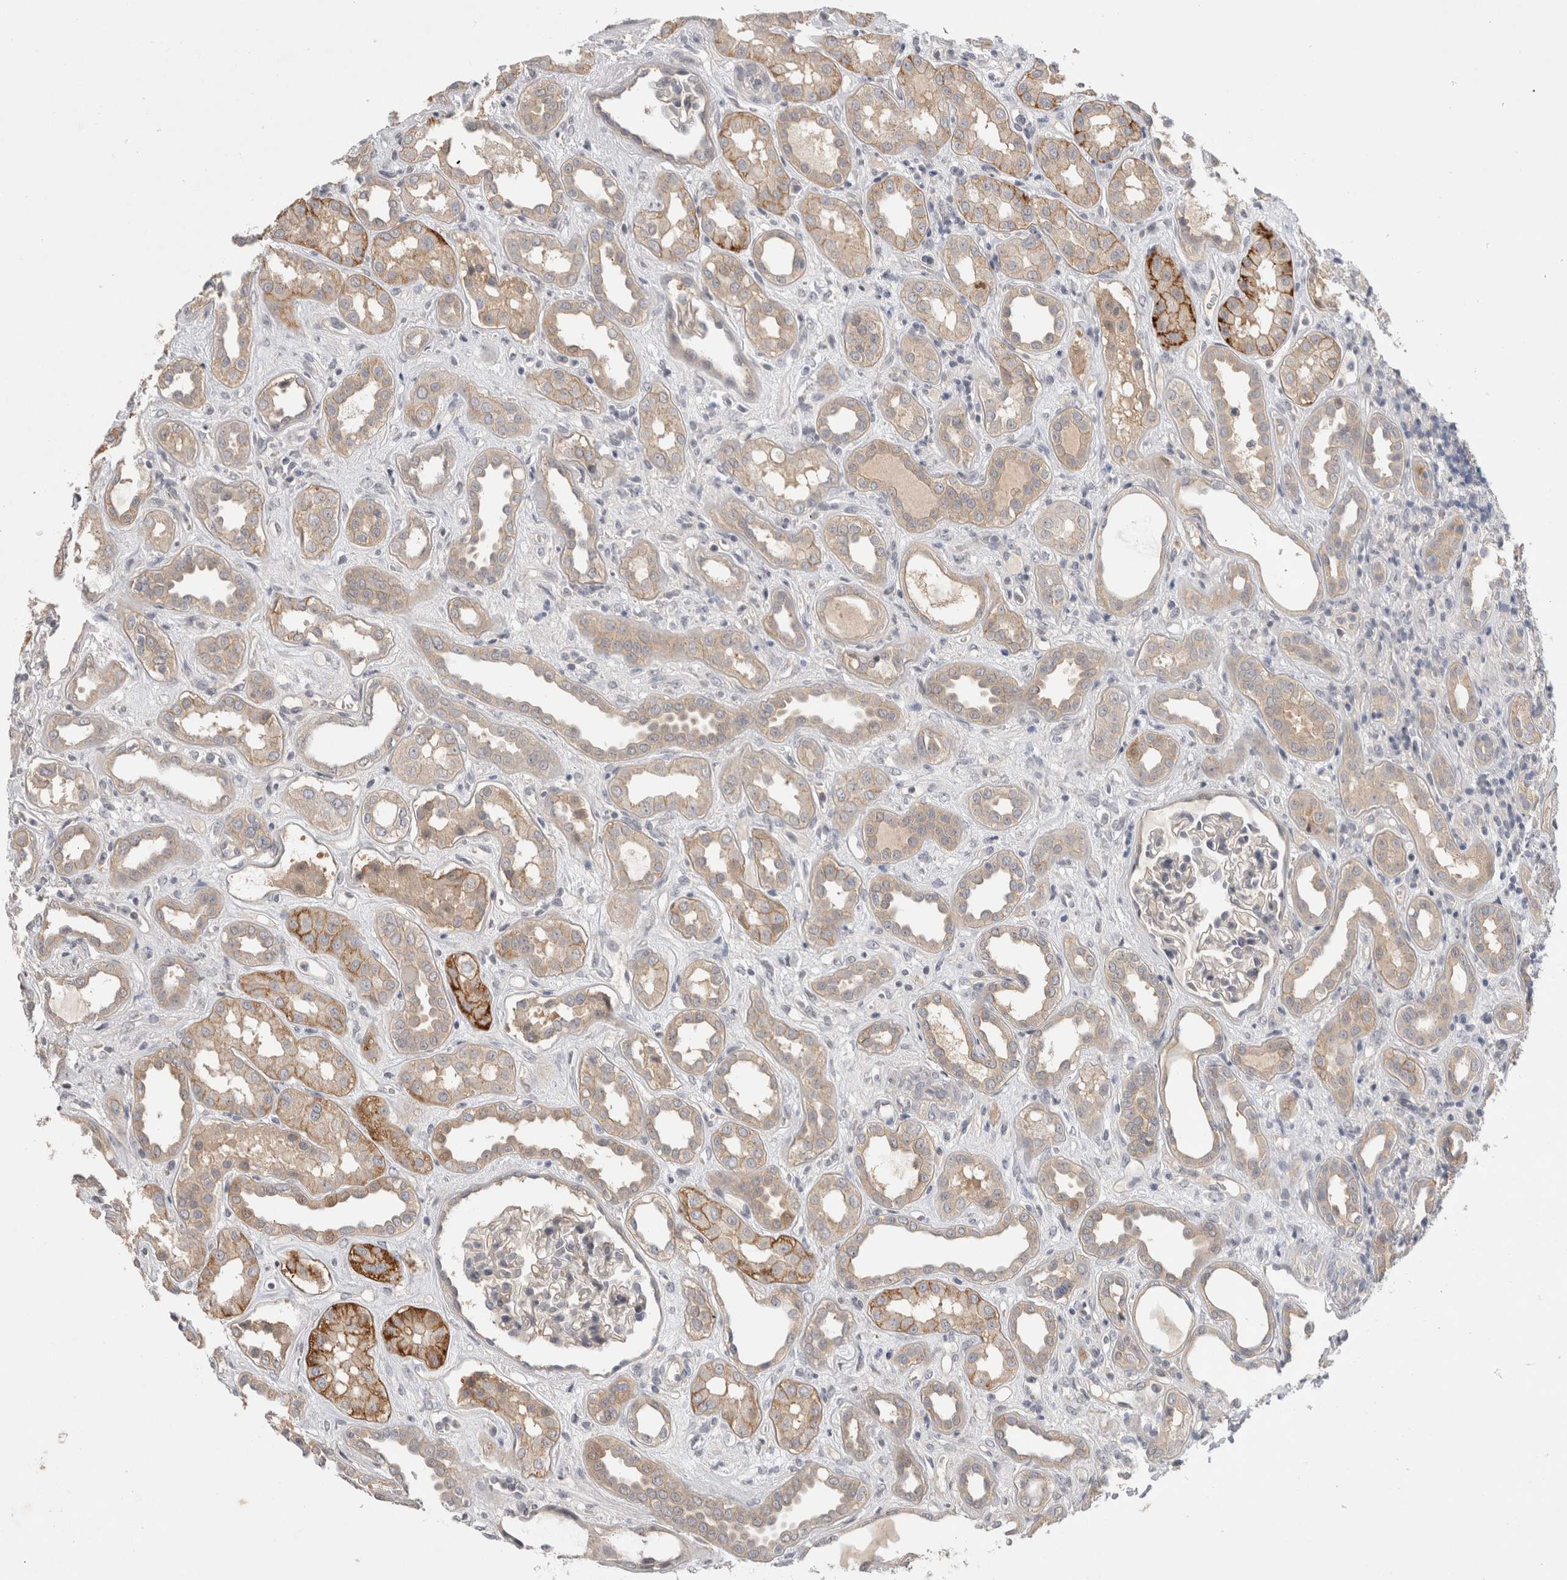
{"staining": {"intensity": "negative", "quantity": "none", "location": "none"}, "tissue": "kidney", "cell_type": "Cells in glomeruli", "image_type": "normal", "snomed": [{"axis": "morphology", "description": "Normal tissue, NOS"}, {"axis": "topography", "description": "Kidney"}], "caption": "Immunohistochemistry of benign human kidney reveals no positivity in cells in glomeruli.", "gene": "CERS3", "patient": {"sex": "male", "age": 59}}